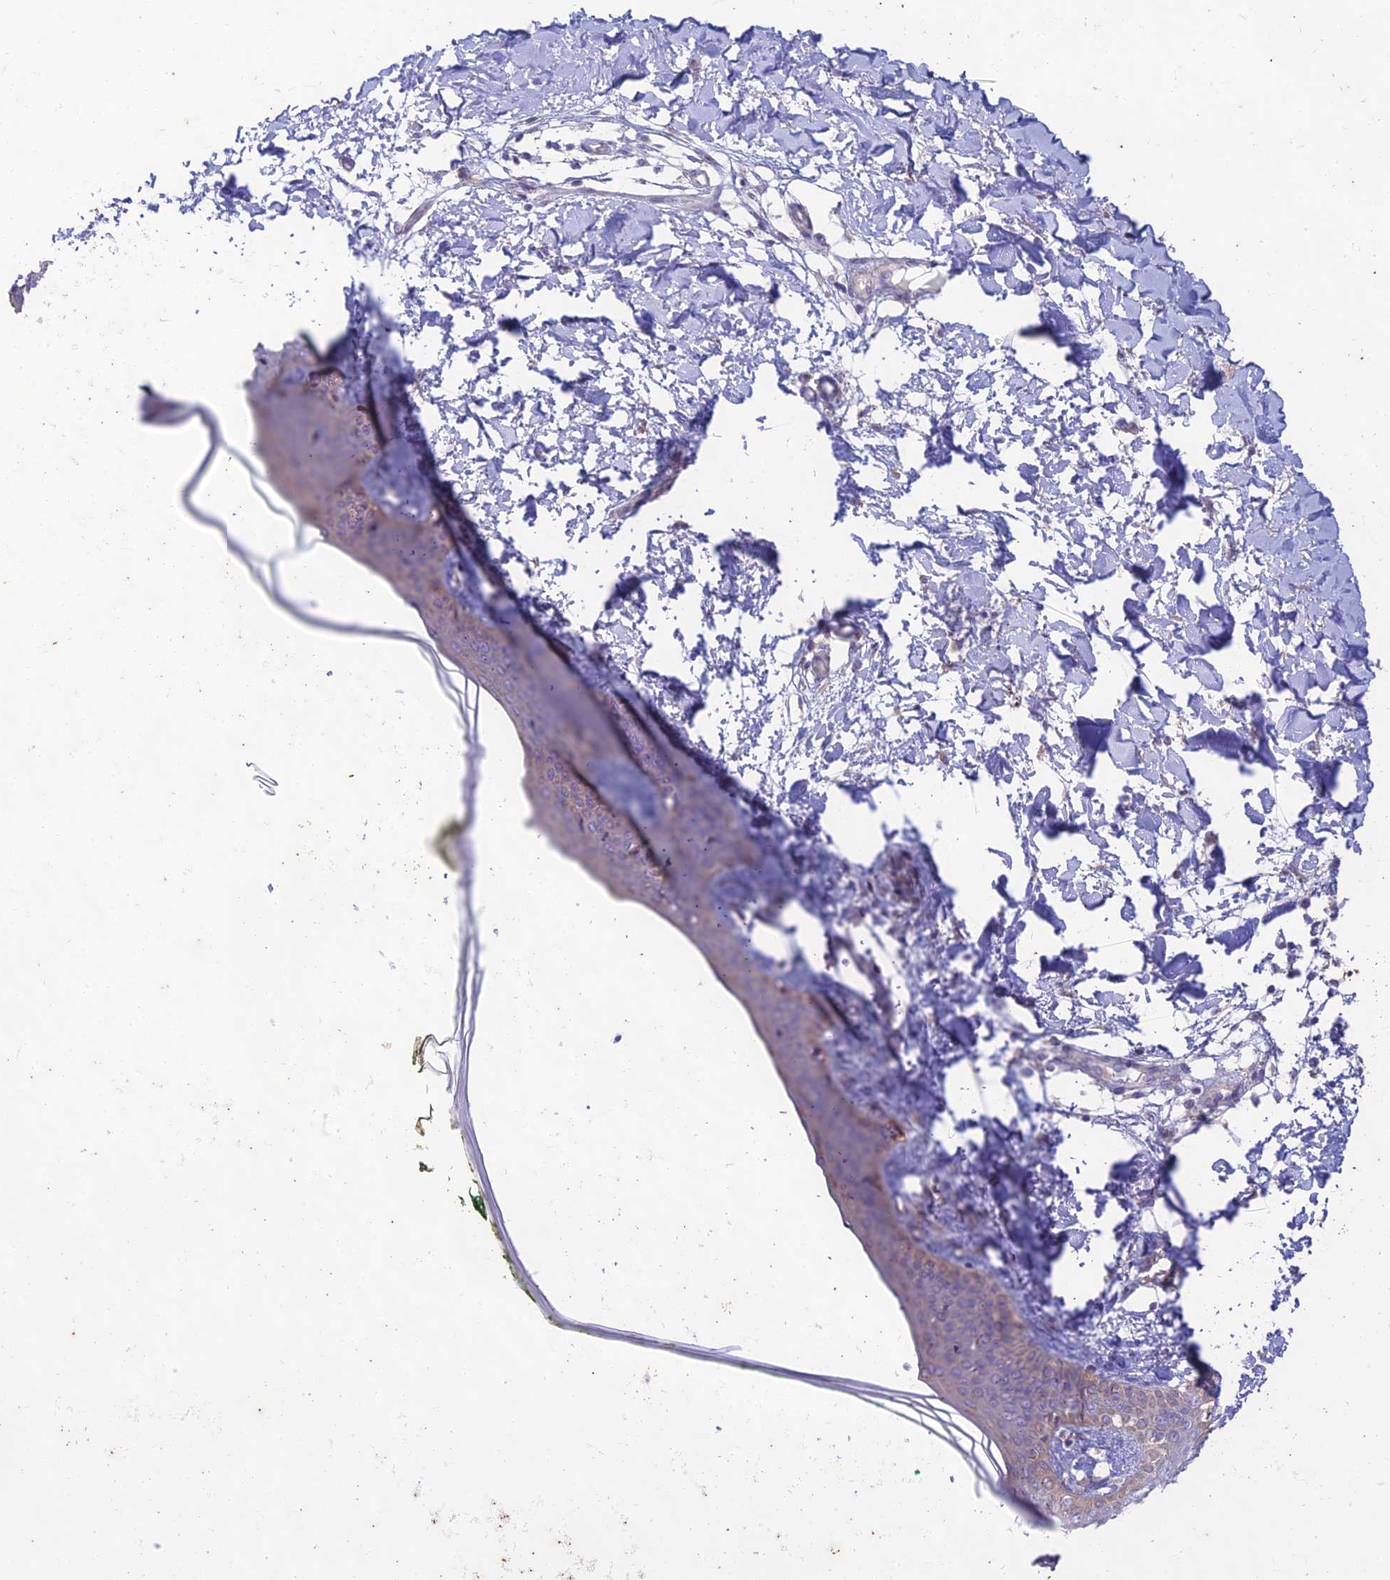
{"staining": {"intensity": "negative", "quantity": "none", "location": "none"}, "tissue": "skin", "cell_type": "Fibroblasts", "image_type": "normal", "snomed": [{"axis": "morphology", "description": "Normal tissue, NOS"}, {"axis": "topography", "description": "Skin"}], "caption": "Immunohistochemical staining of benign skin exhibits no significant staining in fibroblasts. (Stains: DAB (3,3'-diaminobenzidine) IHC with hematoxylin counter stain, Microscopy: brightfield microscopy at high magnification).", "gene": "PTCD2", "patient": {"sex": "female", "age": 34}}